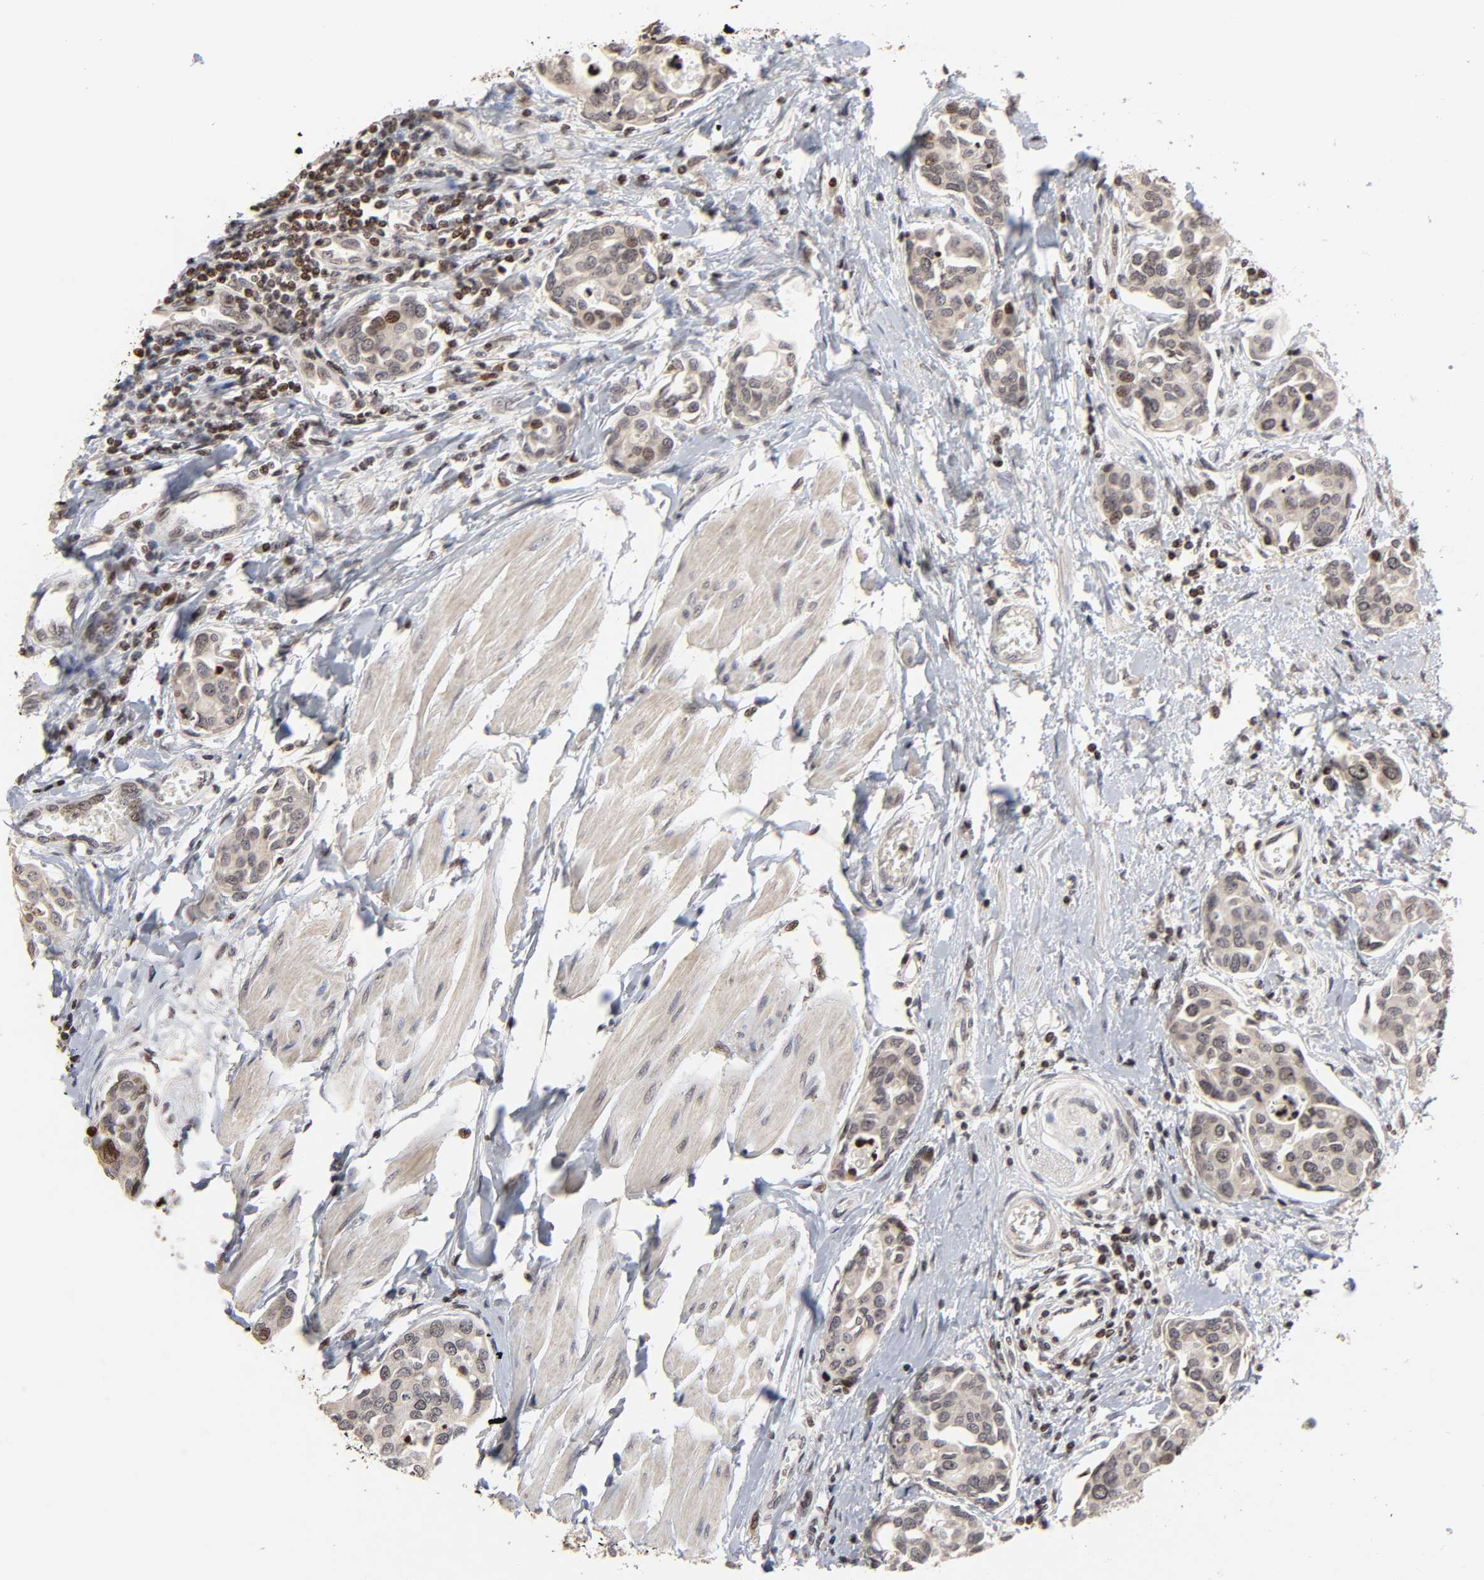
{"staining": {"intensity": "moderate", "quantity": "<25%", "location": "nuclear"}, "tissue": "urothelial cancer", "cell_type": "Tumor cells", "image_type": "cancer", "snomed": [{"axis": "morphology", "description": "Urothelial carcinoma, High grade"}, {"axis": "topography", "description": "Urinary bladder"}], "caption": "A high-resolution image shows immunohistochemistry (IHC) staining of high-grade urothelial carcinoma, which shows moderate nuclear staining in approximately <25% of tumor cells. The staining was performed using DAB, with brown indicating positive protein expression. Nuclei are stained blue with hematoxylin.", "gene": "ZNF473", "patient": {"sex": "male", "age": 78}}